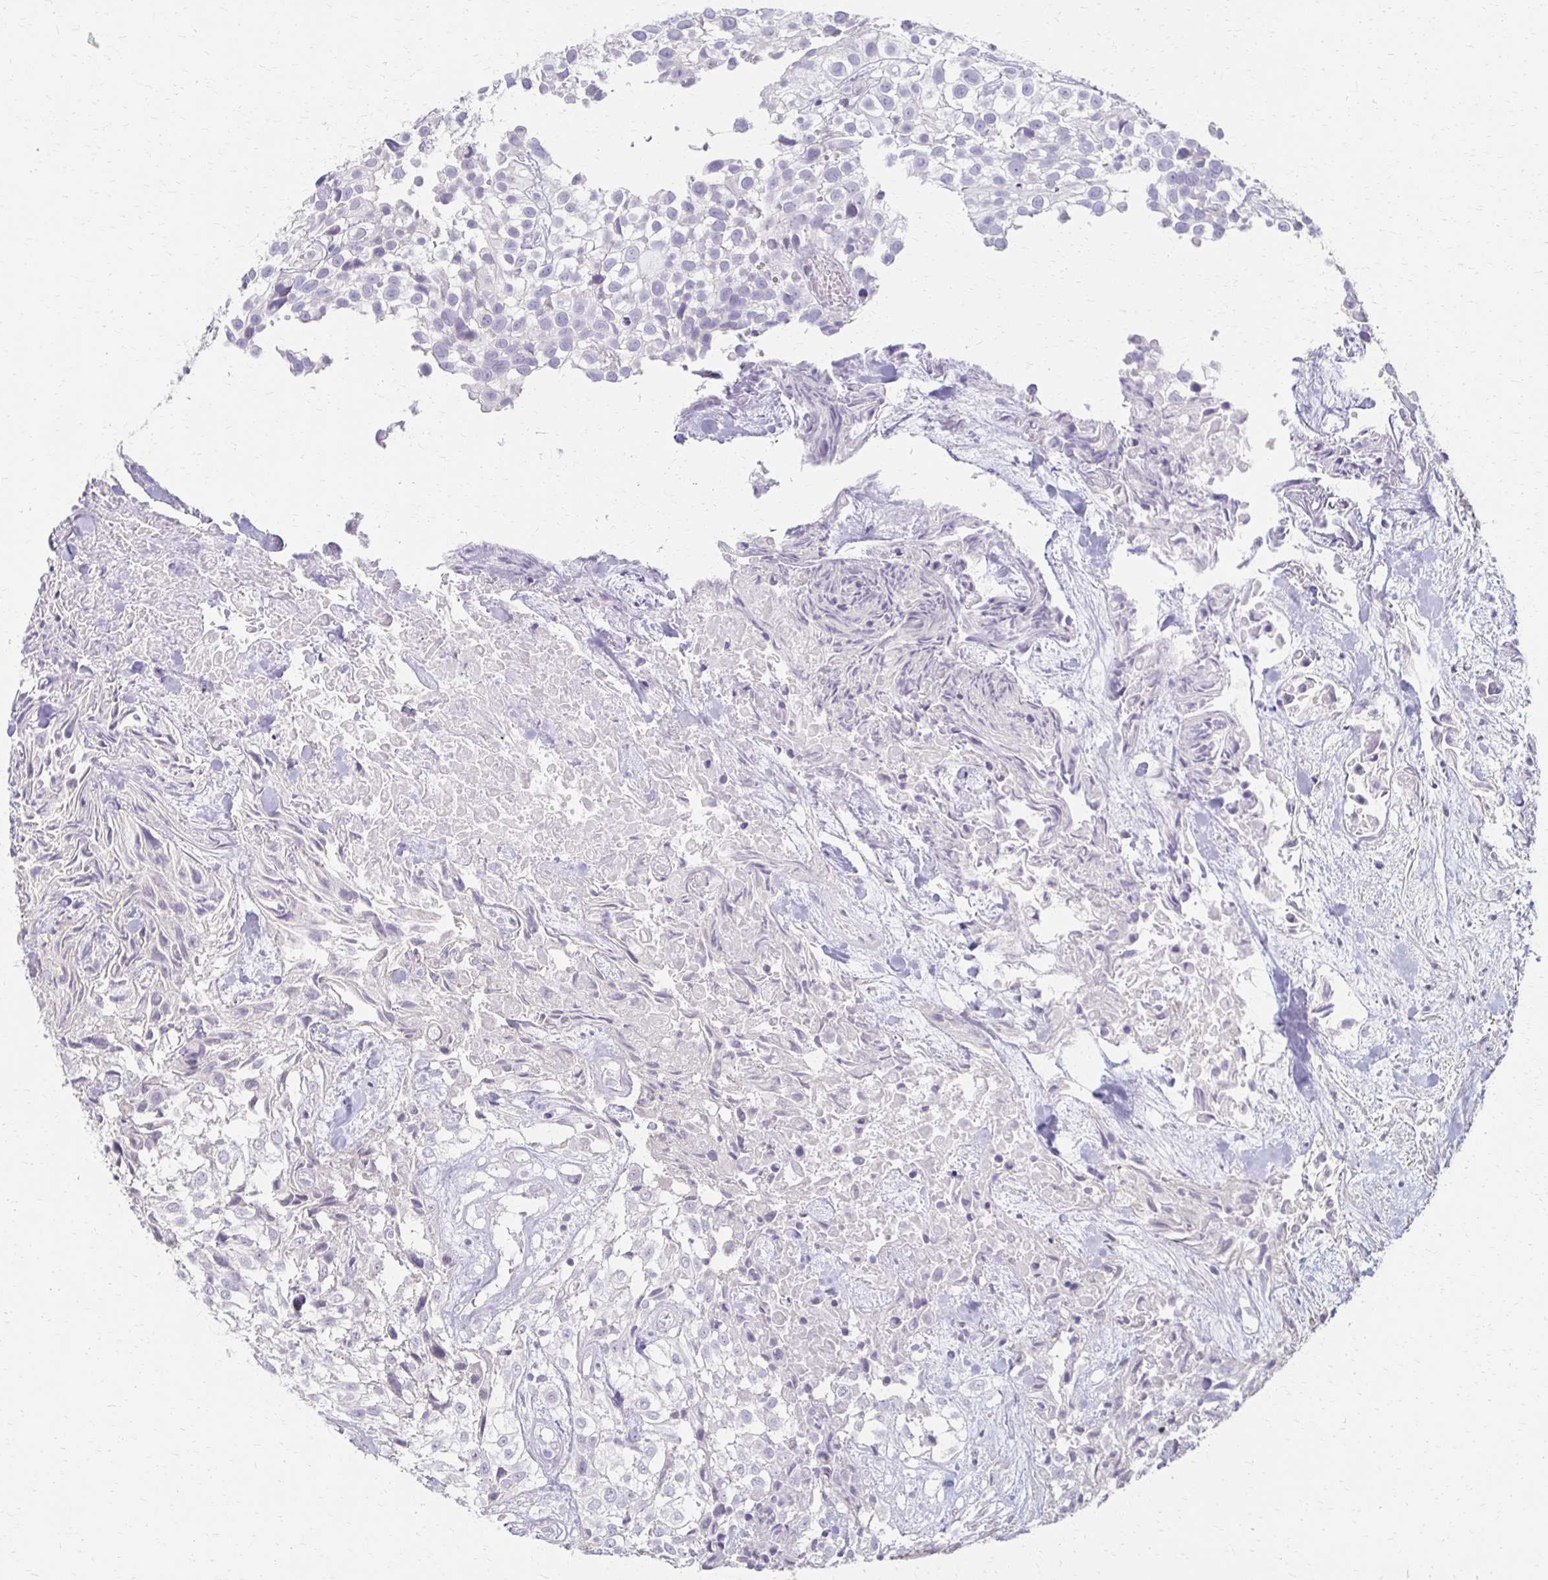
{"staining": {"intensity": "negative", "quantity": "none", "location": "none"}, "tissue": "urothelial cancer", "cell_type": "Tumor cells", "image_type": "cancer", "snomed": [{"axis": "morphology", "description": "Urothelial carcinoma, High grade"}, {"axis": "topography", "description": "Urinary bladder"}], "caption": "Tumor cells are negative for protein expression in human urothelial cancer.", "gene": "FOXO4", "patient": {"sex": "male", "age": 56}}